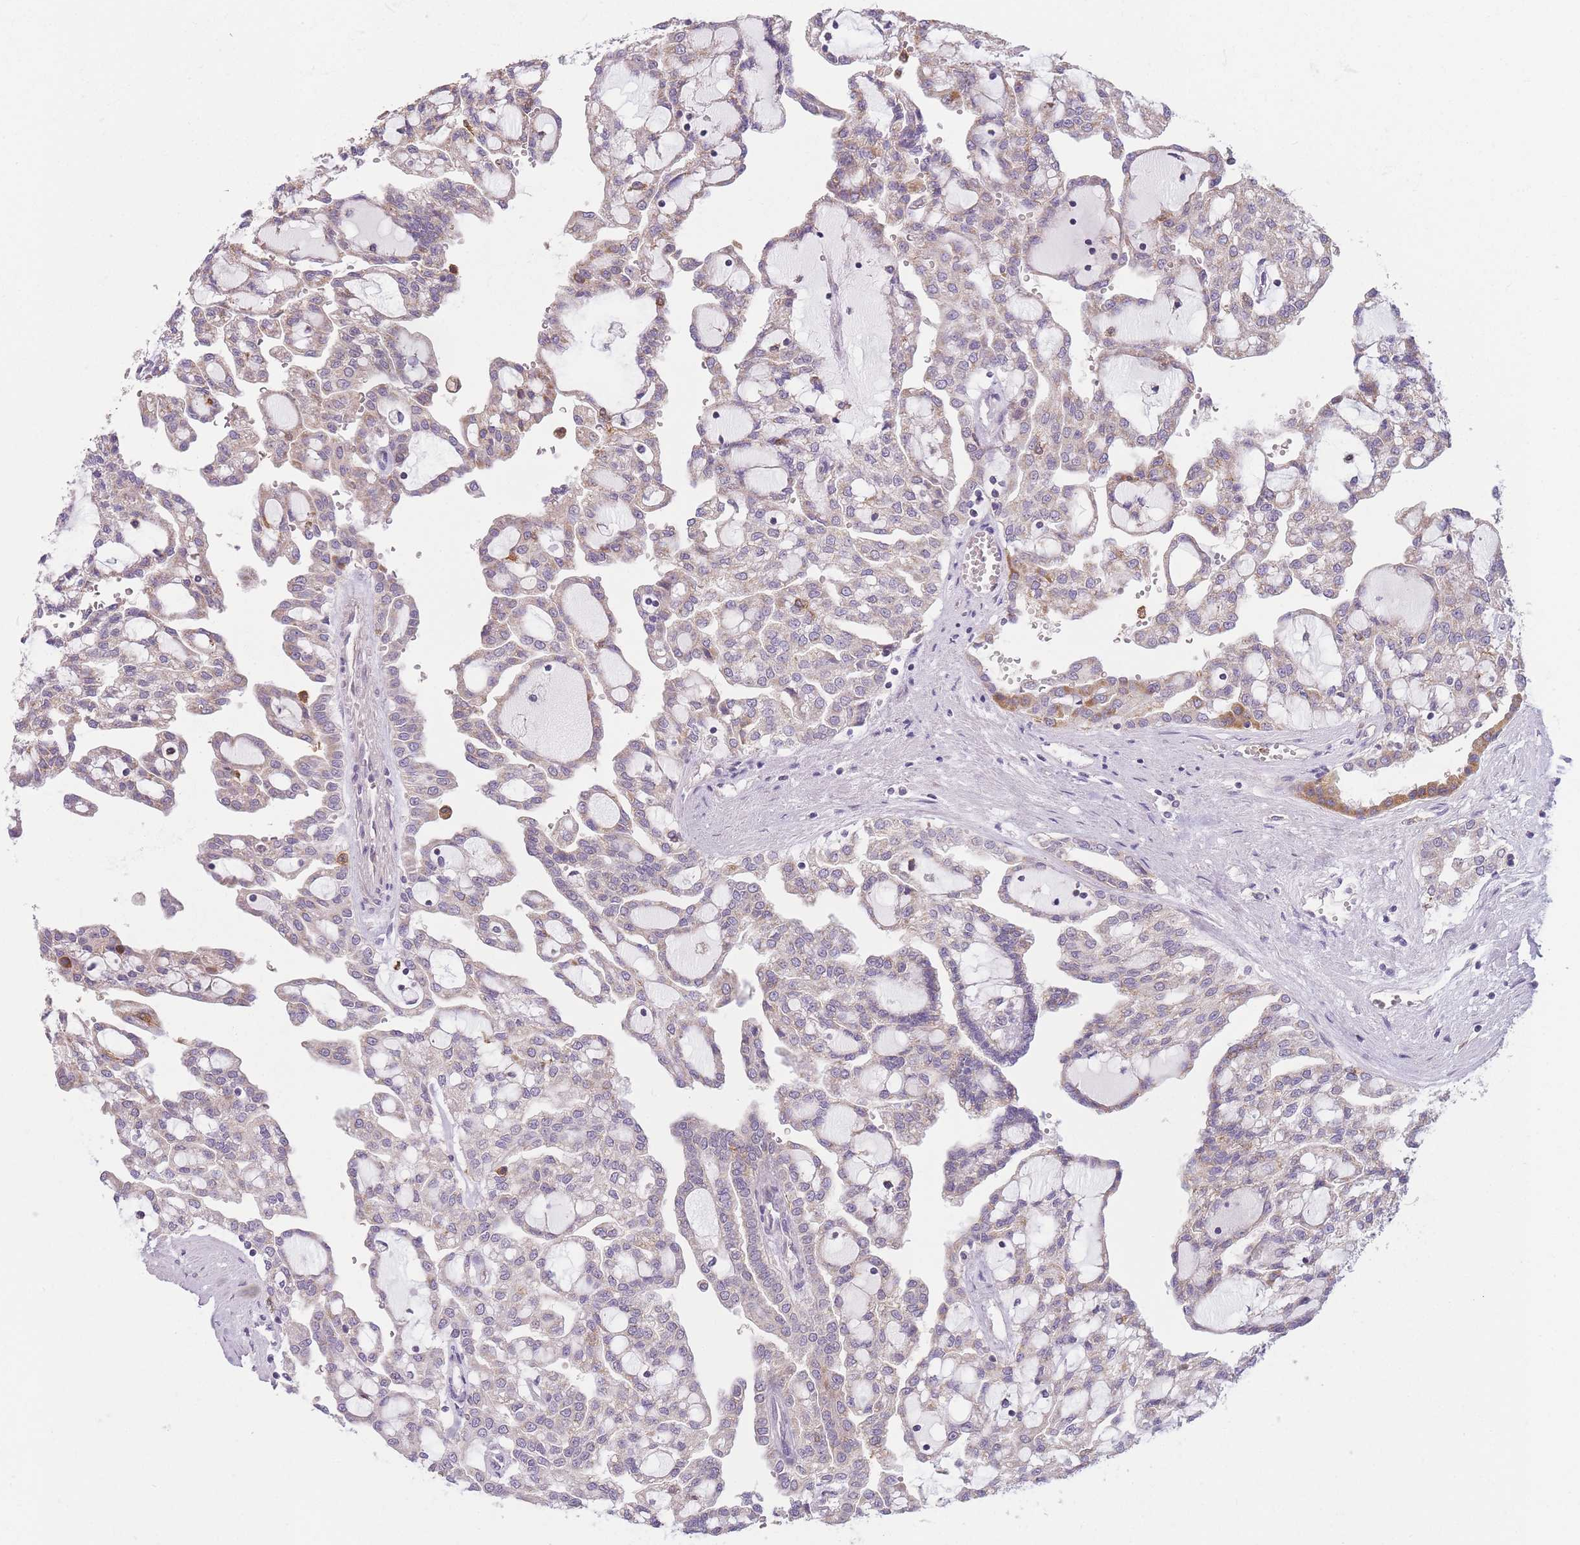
{"staining": {"intensity": "weak", "quantity": "25%-75%", "location": "cytoplasmic/membranous"}, "tissue": "renal cancer", "cell_type": "Tumor cells", "image_type": "cancer", "snomed": [{"axis": "morphology", "description": "Adenocarcinoma, NOS"}, {"axis": "topography", "description": "Kidney"}], "caption": "Protein analysis of renal adenocarcinoma tissue shows weak cytoplasmic/membranous positivity in approximately 25%-75% of tumor cells. The staining was performed using DAB, with brown indicating positive protein expression. Nuclei are stained blue with hematoxylin.", "gene": "PRAM1", "patient": {"sex": "male", "age": 63}}